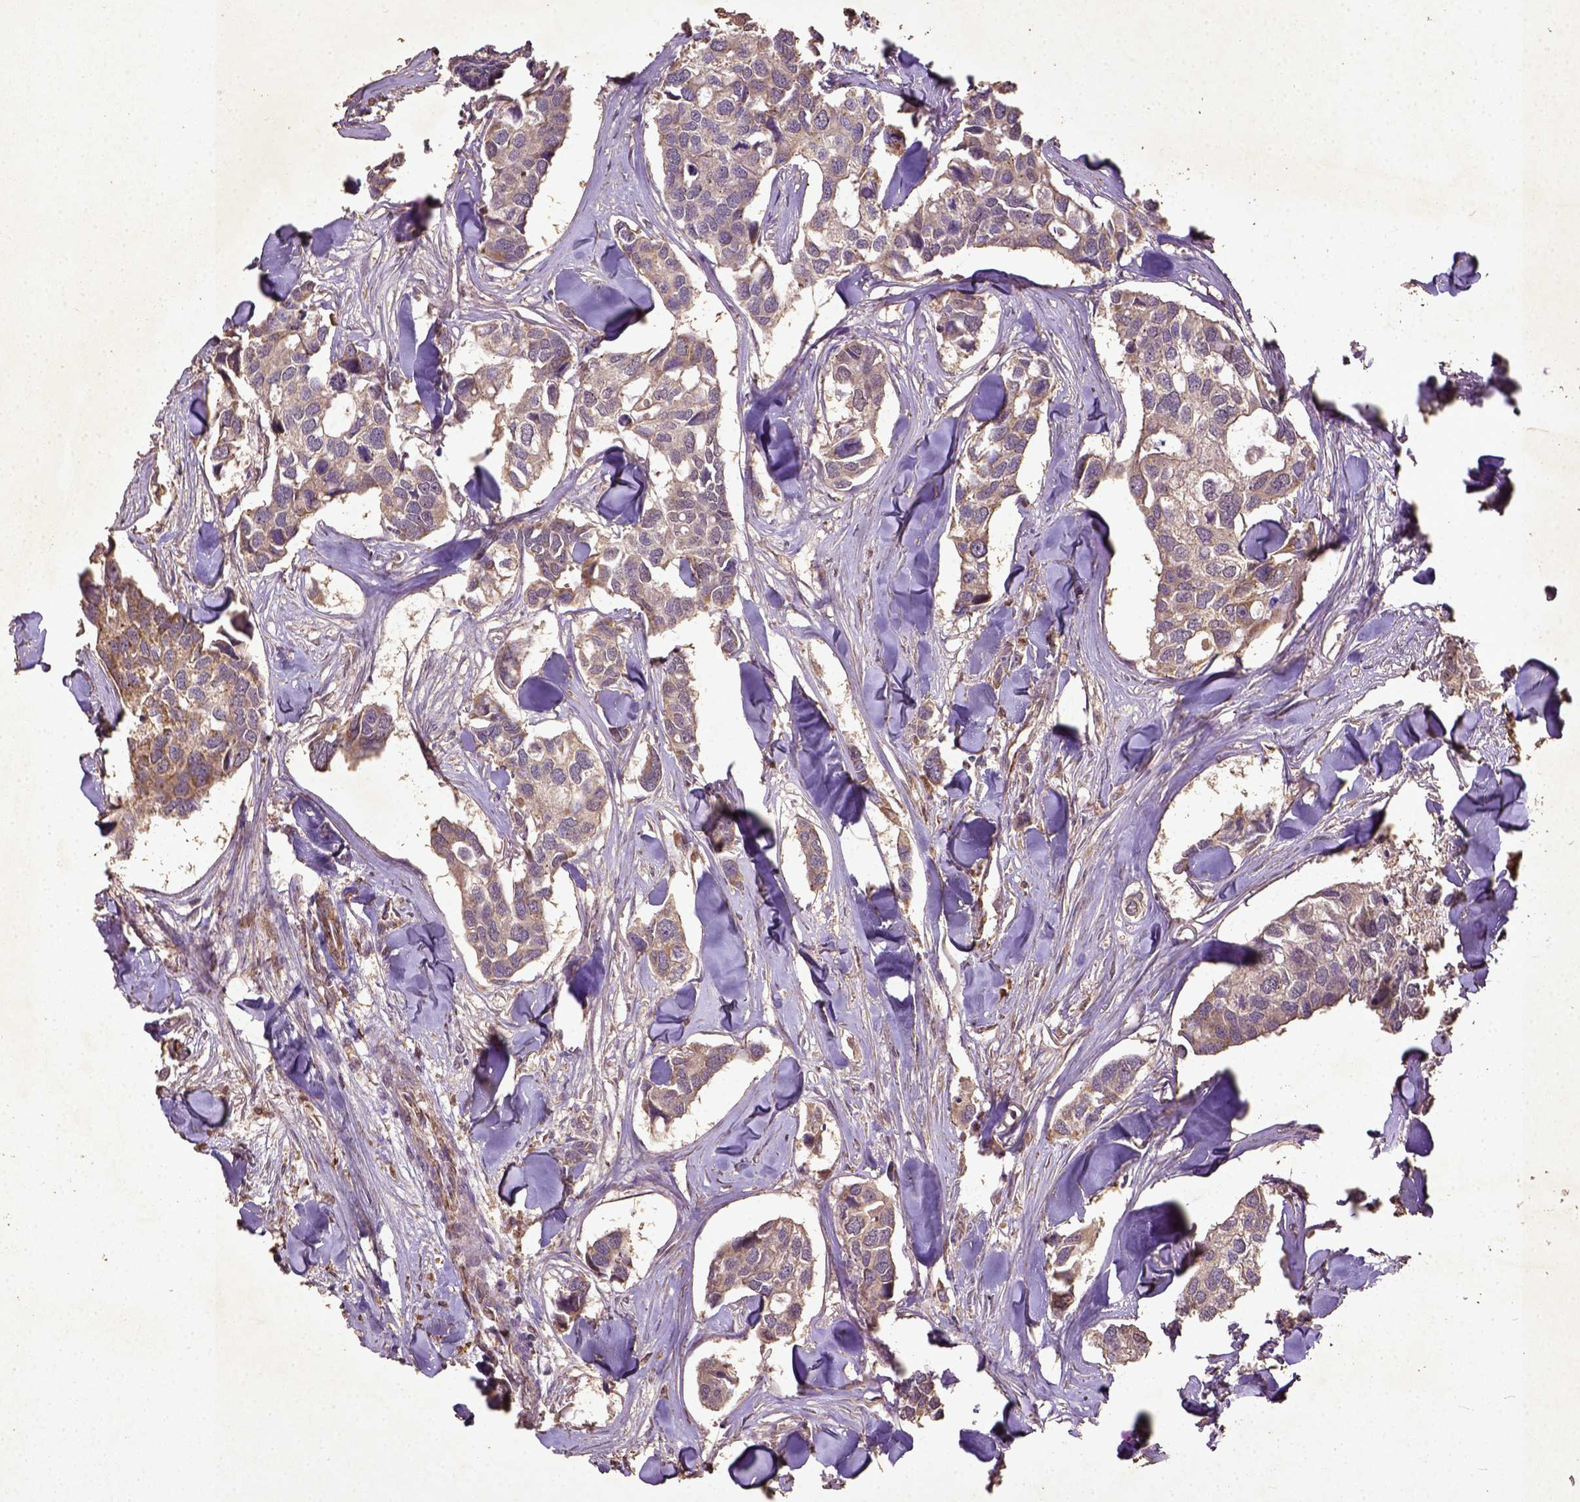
{"staining": {"intensity": "moderate", "quantity": ">75%", "location": "cytoplasmic/membranous"}, "tissue": "breast cancer", "cell_type": "Tumor cells", "image_type": "cancer", "snomed": [{"axis": "morphology", "description": "Duct carcinoma"}, {"axis": "topography", "description": "Breast"}], "caption": "Brown immunohistochemical staining in breast infiltrating ductal carcinoma shows moderate cytoplasmic/membranous staining in approximately >75% of tumor cells.", "gene": "MT-CO1", "patient": {"sex": "female", "age": 83}}